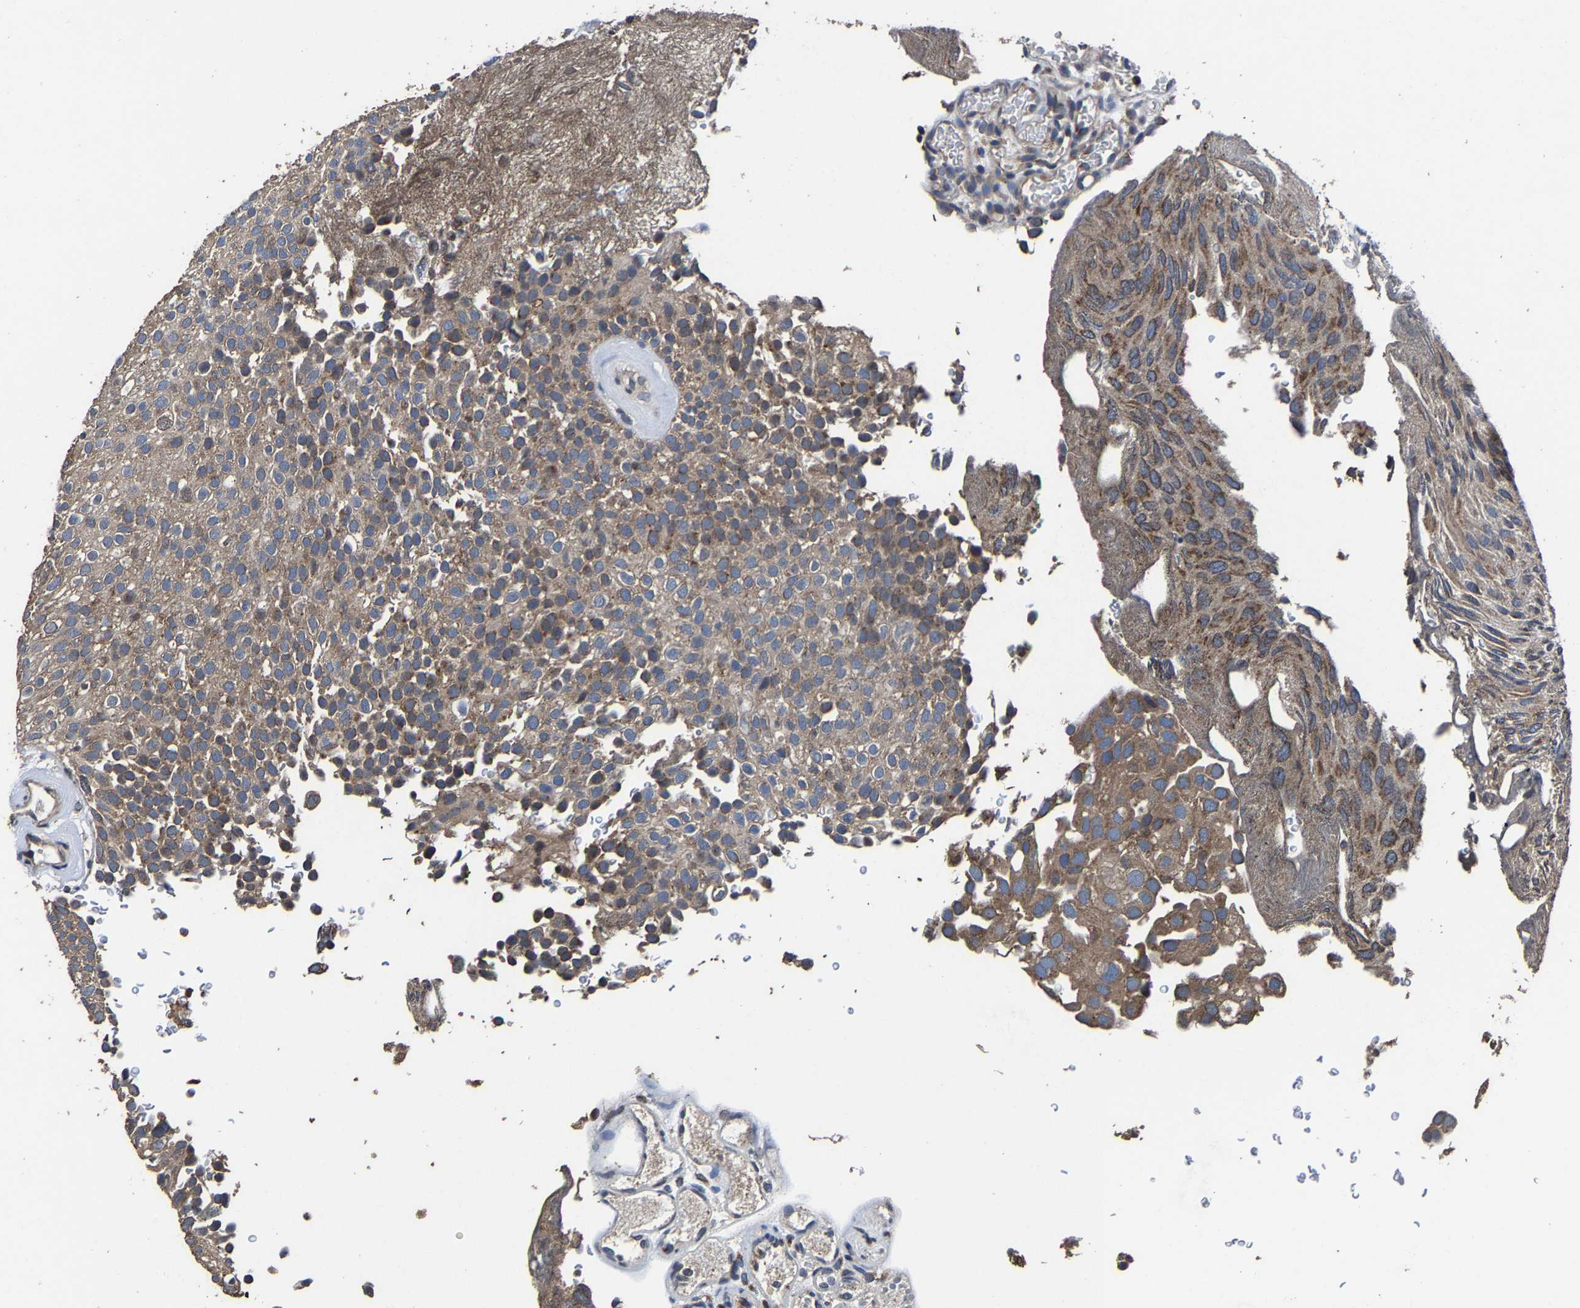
{"staining": {"intensity": "moderate", "quantity": ">75%", "location": "cytoplasmic/membranous"}, "tissue": "urothelial cancer", "cell_type": "Tumor cells", "image_type": "cancer", "snomed": [{"axis": "morphology", "description": "Urothelial carcinoma, Low grade"}, {"axis": "topography", "description": "Urinary bladder"}], "caption": "Low-grade urothelial carcinoma was stained to show a protein in brown. There is medium levels of moderate cytoplasmic/membranous expression in about >75% of tumor cells.", "gene": "EBAG9", "patient": {"sex": "male", "age": 78}}